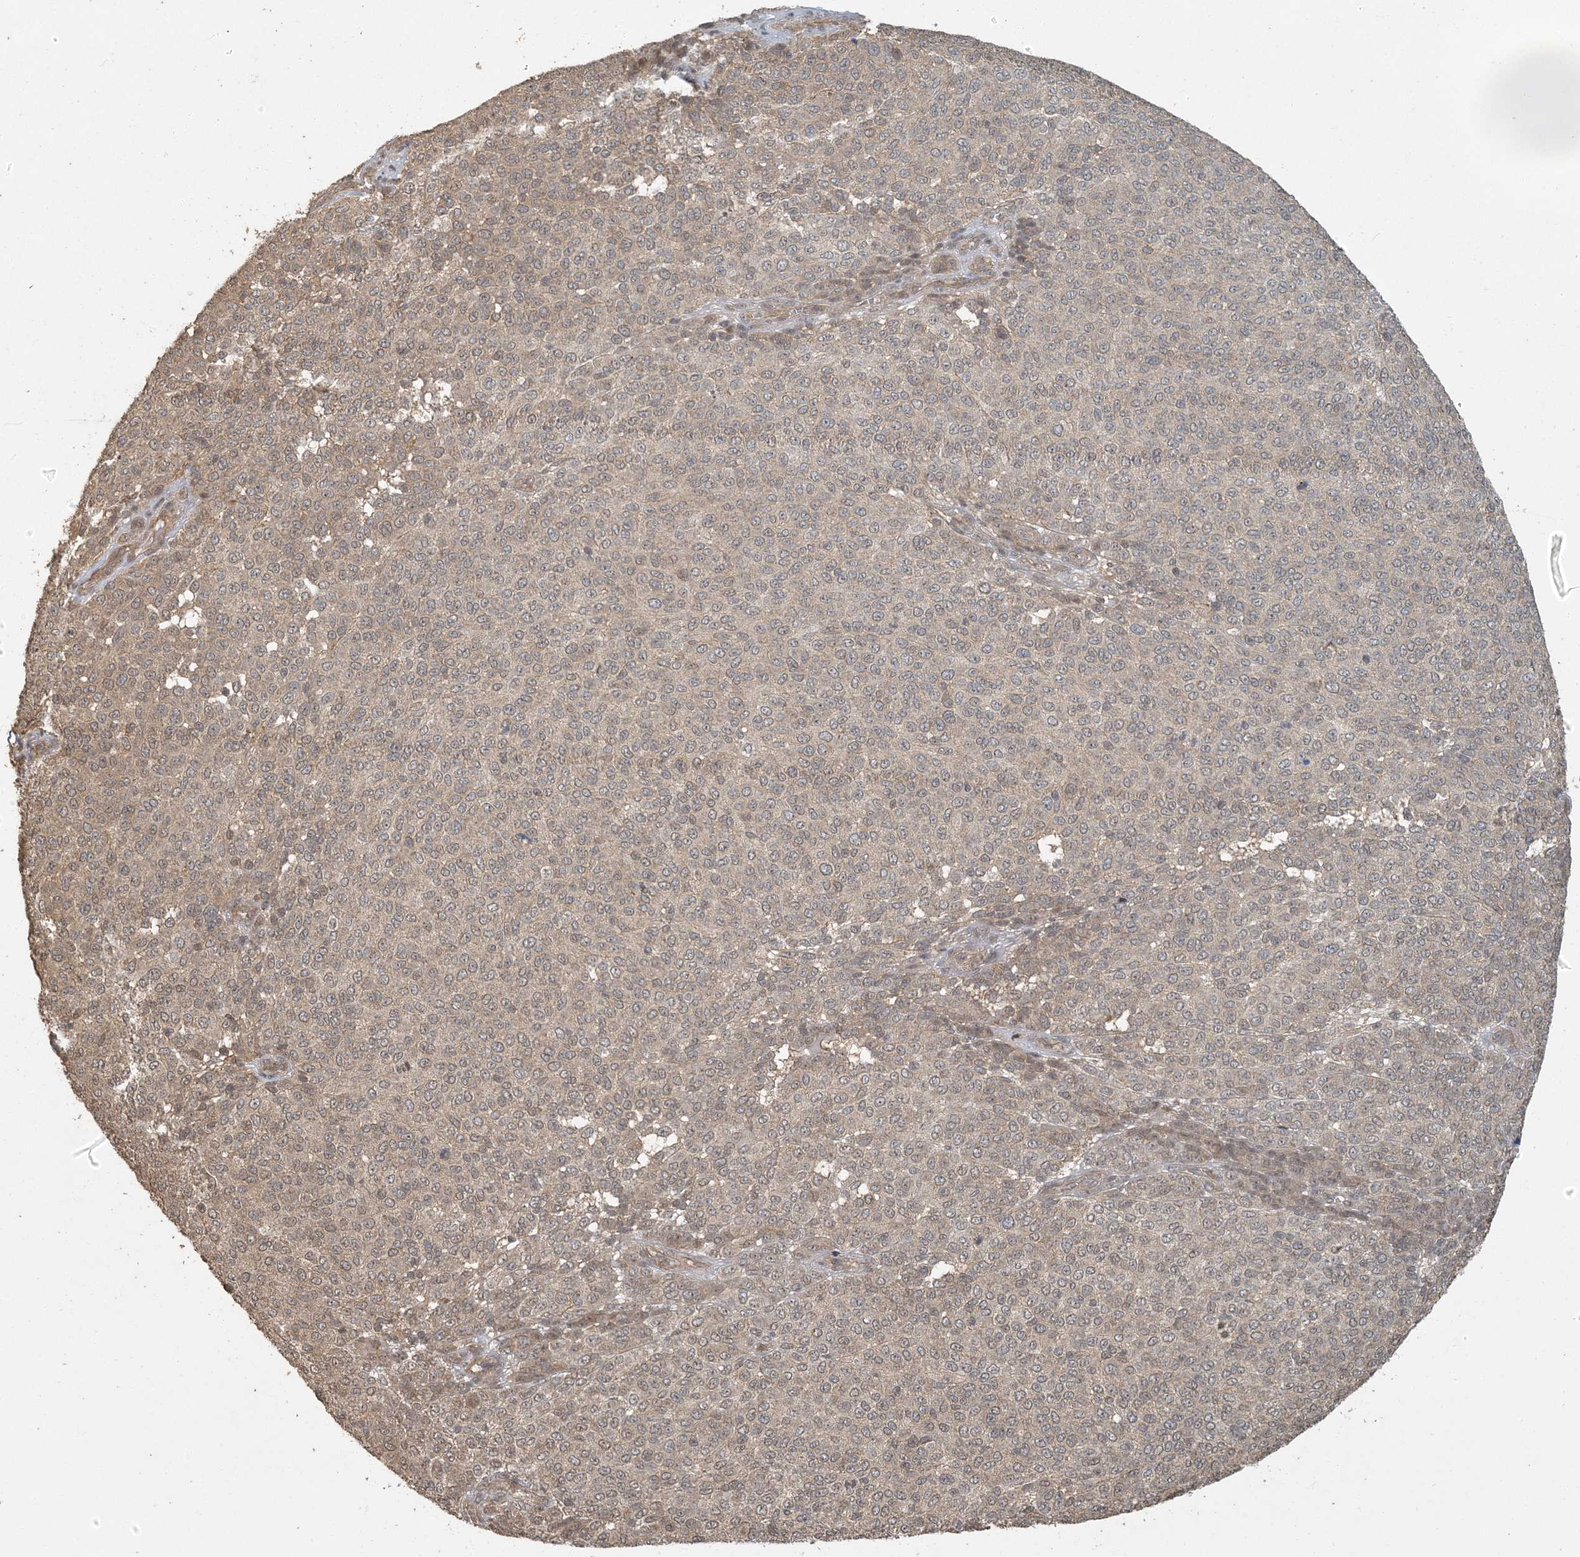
{"staining": {"intensity": "weak", "quantity": "25%-75%", "location": "cytoplasmic/membranous"}, "tissue": "melanoma", "cell_type": "Tumor cells", "image_type": "cancer", "snomed": [{"axis": "morphology", "description": "Malignant melanoma, NOS"}, {"axis": "topography", "description": "Skin"}], "caption": "Malignant melanoma stained with DAB (3,3'-diaminobenzidine) immunohistochemistry (IHC) shows low levels of weak cytoplasmic/membranous expression in about 25%-75% of tumor cells.", "gene": "AK9", "patient": {"sex": "male", "age": 49}}